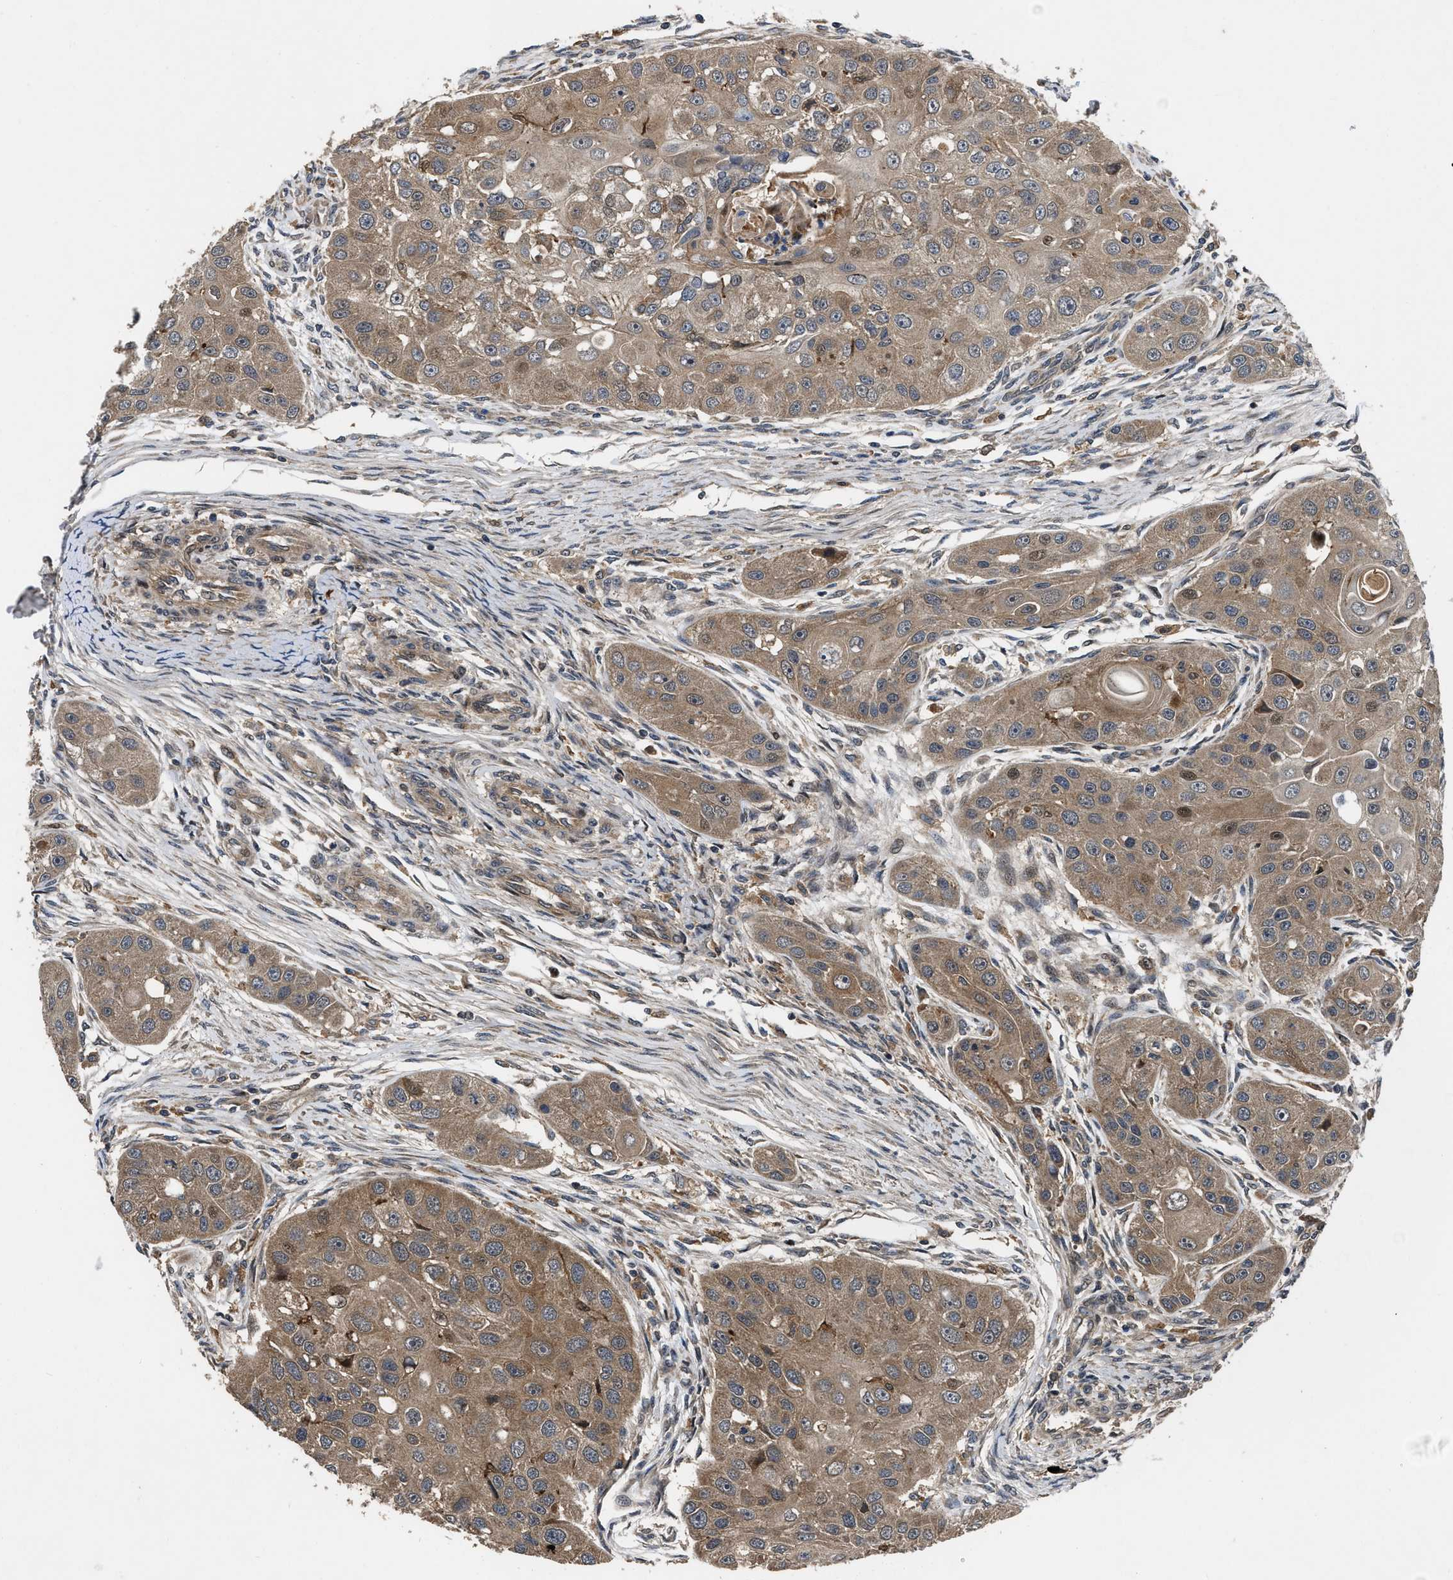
{"staining": {"intensity": "moderate", "quantity": ">75%", "location": "cytoplasmic/membranous"}, "tissue": "head and neck cancer", "cell_type": "Tumor cells", "image_type": "cancer", "snomed": [{"axis": "morphology", "description": "Normal tissue, NOS"}, {"axis": "morphology", "description": "Squamous cell carcinoma, NOS"}, {"axis": "topography", "description": "Skeletal muscle"}, {"axis": "topography", "description": "Head-Neck"}], "caption": "Immunohistochemistry histopathology image of human head and neck squamous cell carcinoma stained for a protein (brown), which shows medium levels of moderate cytoplasmic/membranous staining in approximately >75% of tumor cells.", "gene": "PPWD1", "patient": {"sex": "male", "age": 51}}